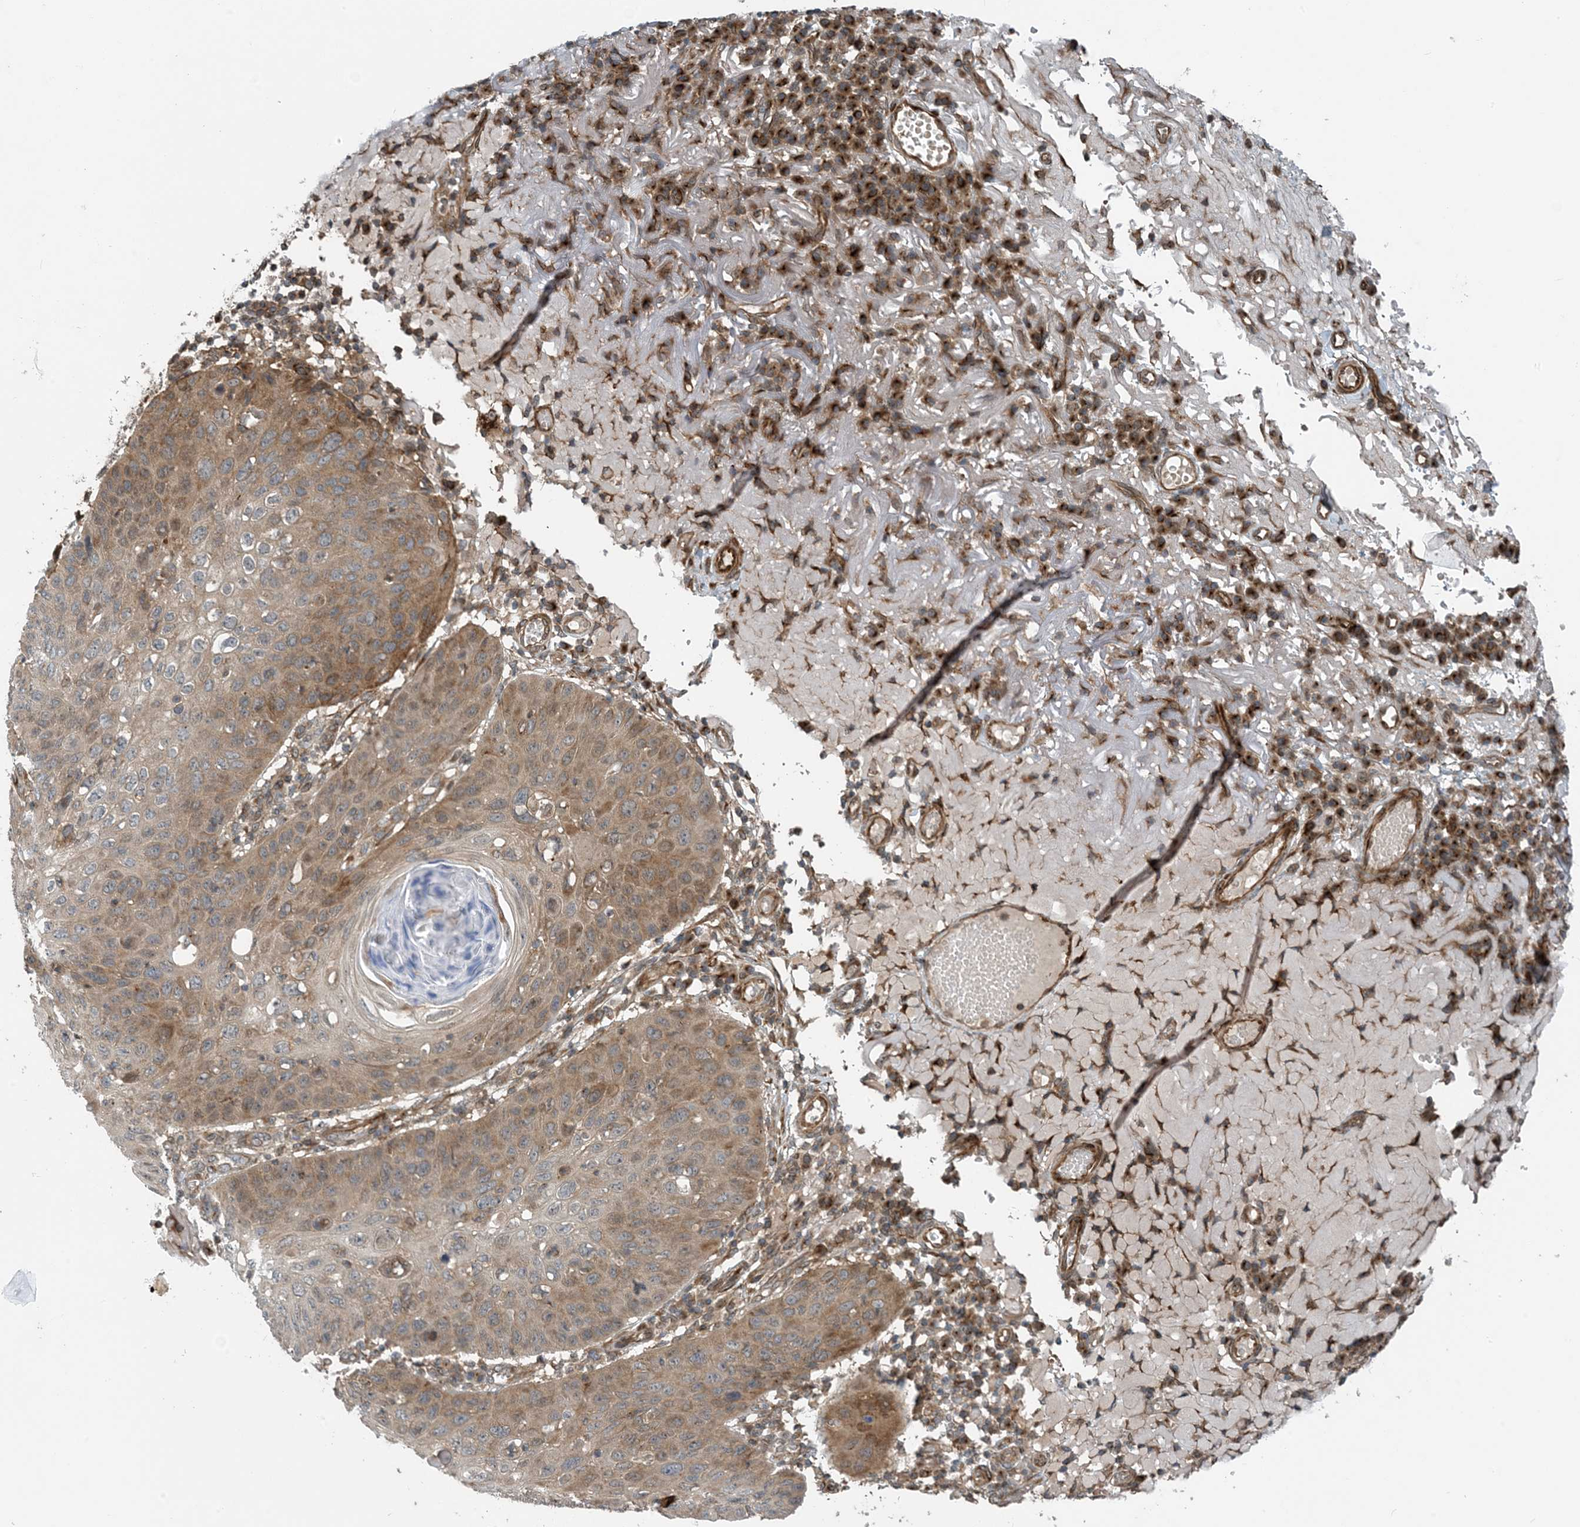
{"staining": {"intensity": "moderate", "quantity": "25%-75%", "location": "cytoplasmic/membranous"}, "tissue": "skin cancer", "cell_type": "Tumor cells", "image_type": "cancer", "snomed": [{"axis": "morphology", "description": "Squamous cell carcinoma, NOS"}, {"axis": "topography", "description": "Skin"}], "caption": "Immunohistochemistry (IHC) (DAB) staining of skin cancer displays moderate cytoplasmic/membranous protein staining in about 25%-75% of tumor cells.", "gene": "ZBTB3", "patient": {"sex": "female", "age": 90}}